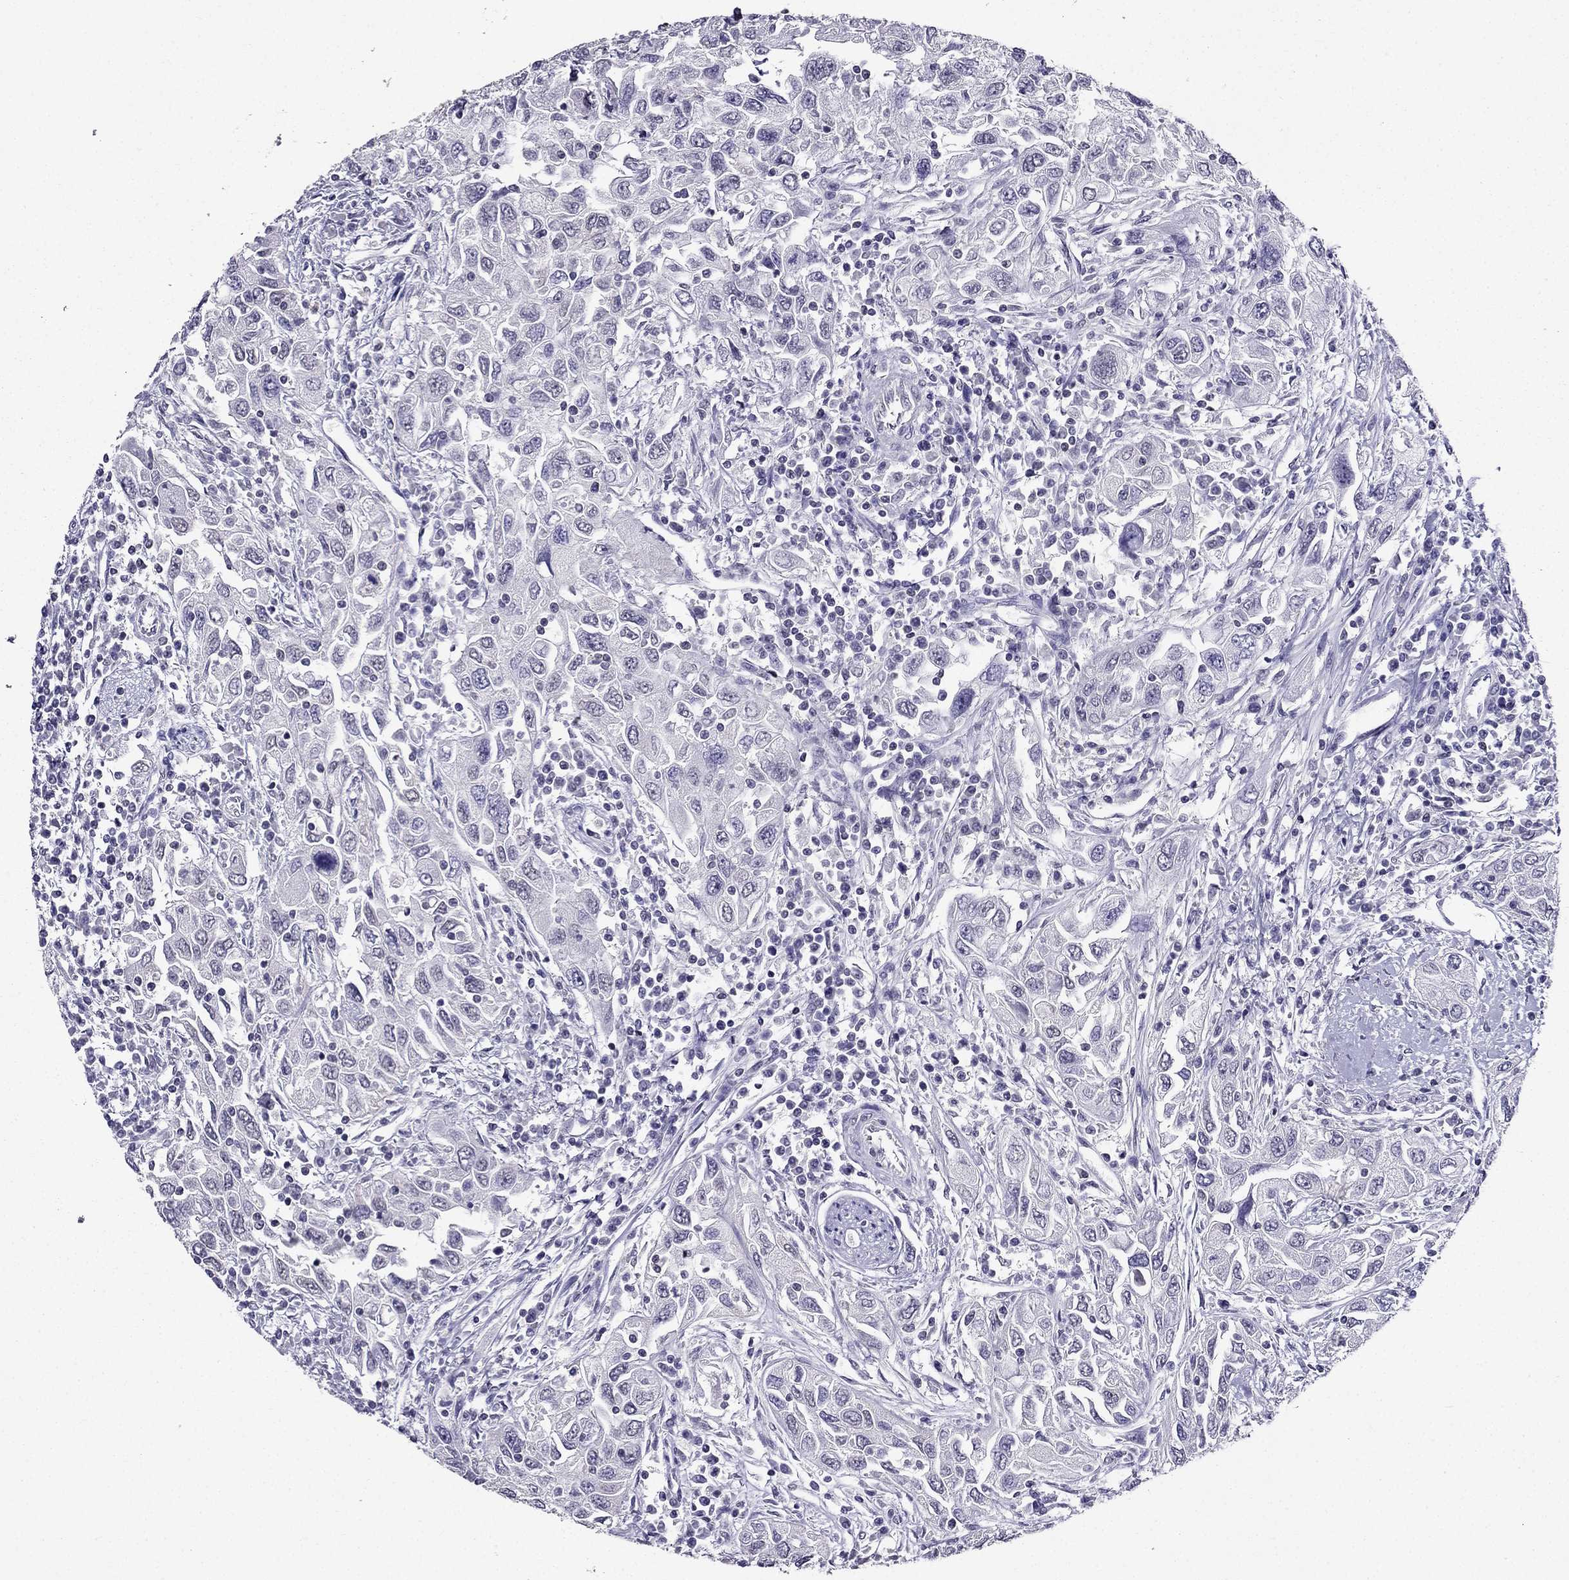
{"staining": {"intensity": "negative", "quantity": "none", "location": "none"}, "tissue": "urothelial cancer", "cell_type": "Tumor cells", "image_type": "cancer", "snomed": [{"axis": "morphology", "description": "Urothelial carcinoma, High grade"}, {"axis": "topography", "description": "Urinary bladder"}], "caption": "This is an immunohistochemistry (IHC) photomicrograph of human urothelial cancer. There is no staining in tumor cells.", "gene": "AAK1", "patient": {"sex": "male", "age": 76}}